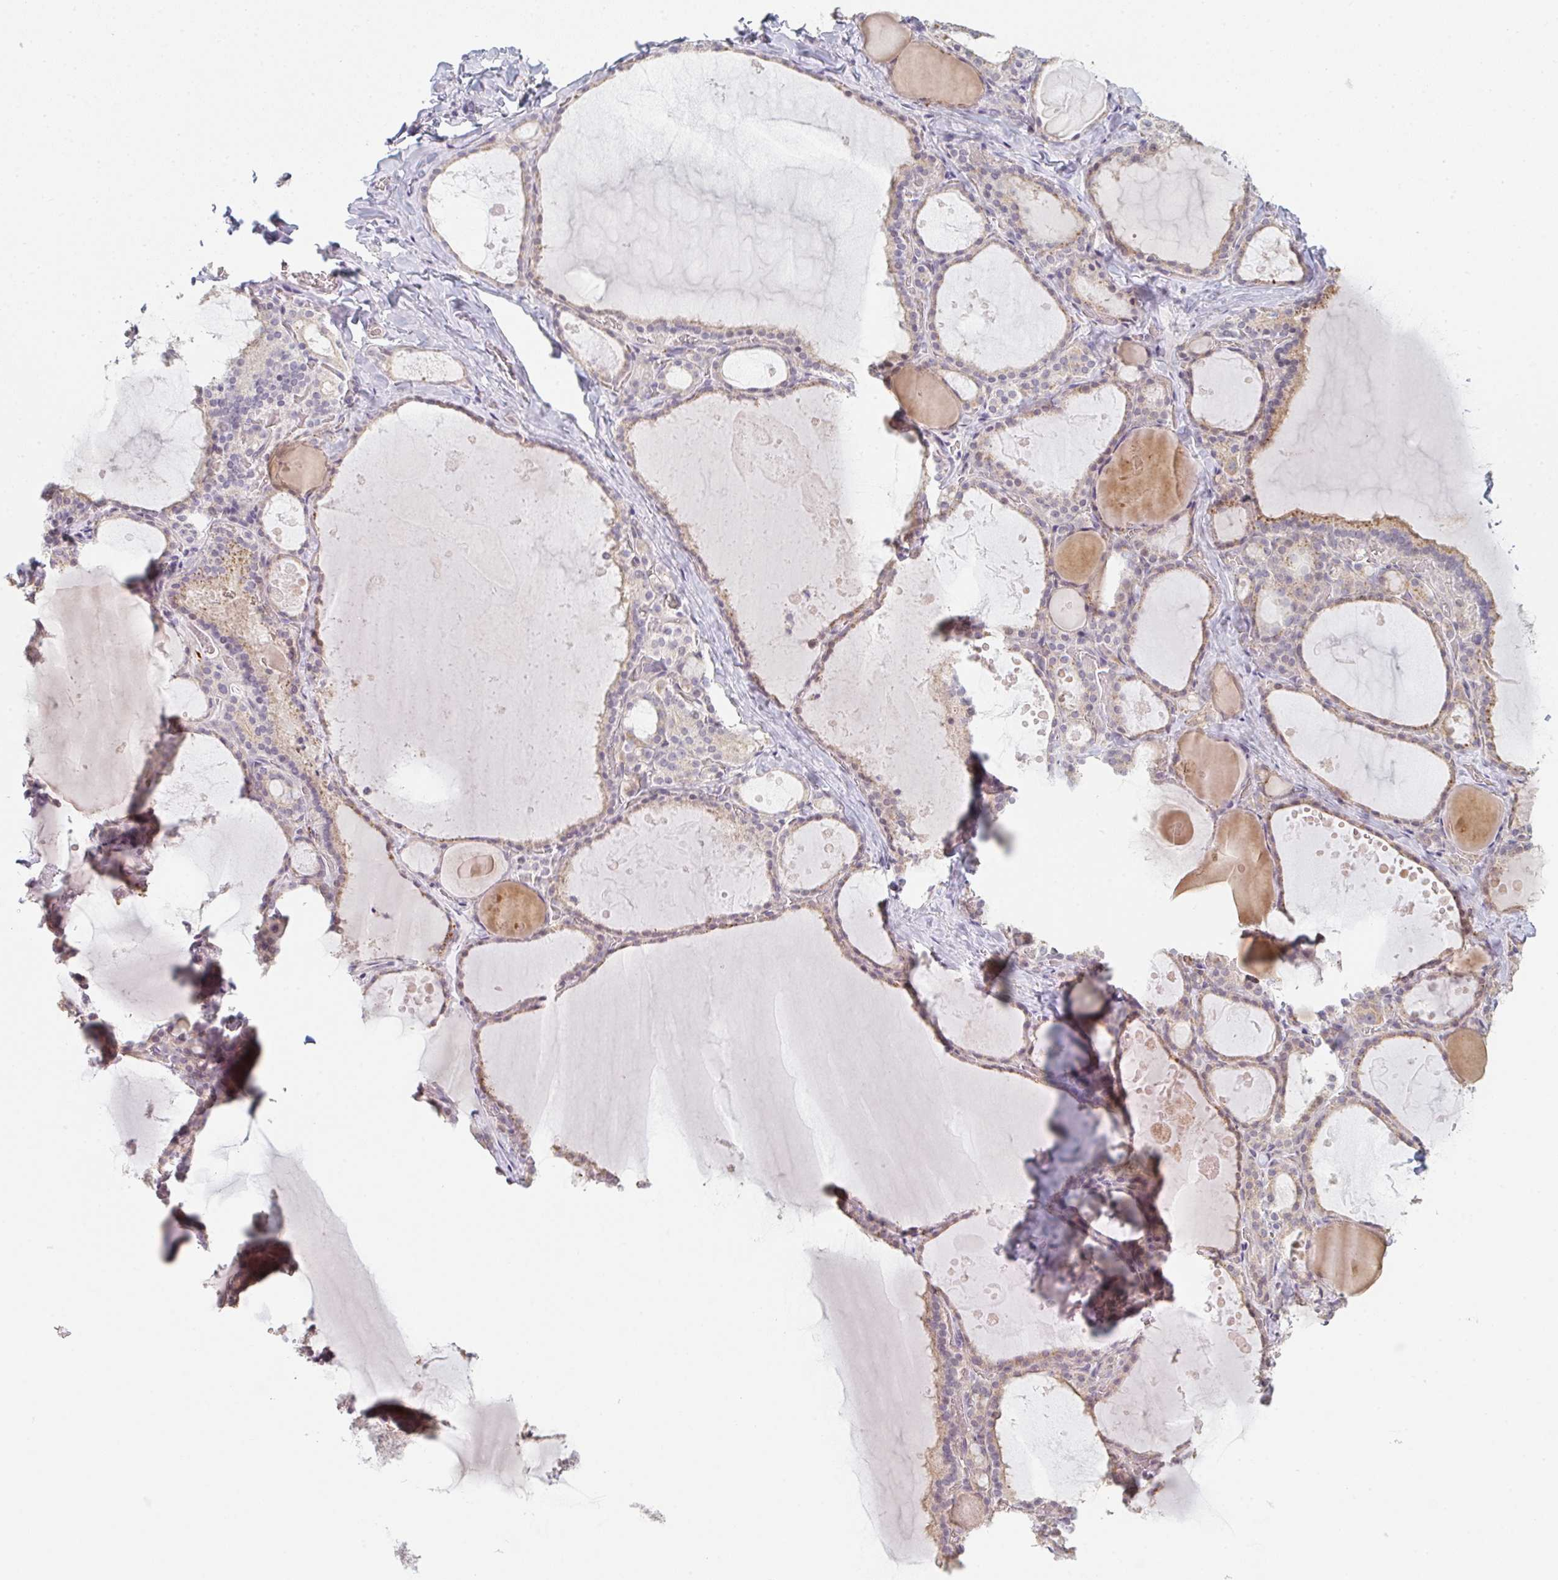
{"staining": {"intensity": "weak", "quantity": ">75%", "location": "cytoplasmic/membranous"}, "tissue": "thyroid gland", "cell_type": "Glandular cells", "image_type": "normal", "snomed": [{"axis": "morphology", "description": "Normal tissue, NOS"}, {"axis": "topography", "description": "Thyroid gland"}], "caption": "Protein expression analysis of benign human thyroid gland reveals weak cytoplasmic/membranous positivity in approximately >75% of glandular cells. Using DAB (3,3'-diaminobenzidine) (brown) and hematoxylin (blue) stains, captured at high magnification using brightfield microscopy.", "gene": "TMEM237", "patient": {"sex": "male", "age": 56}}